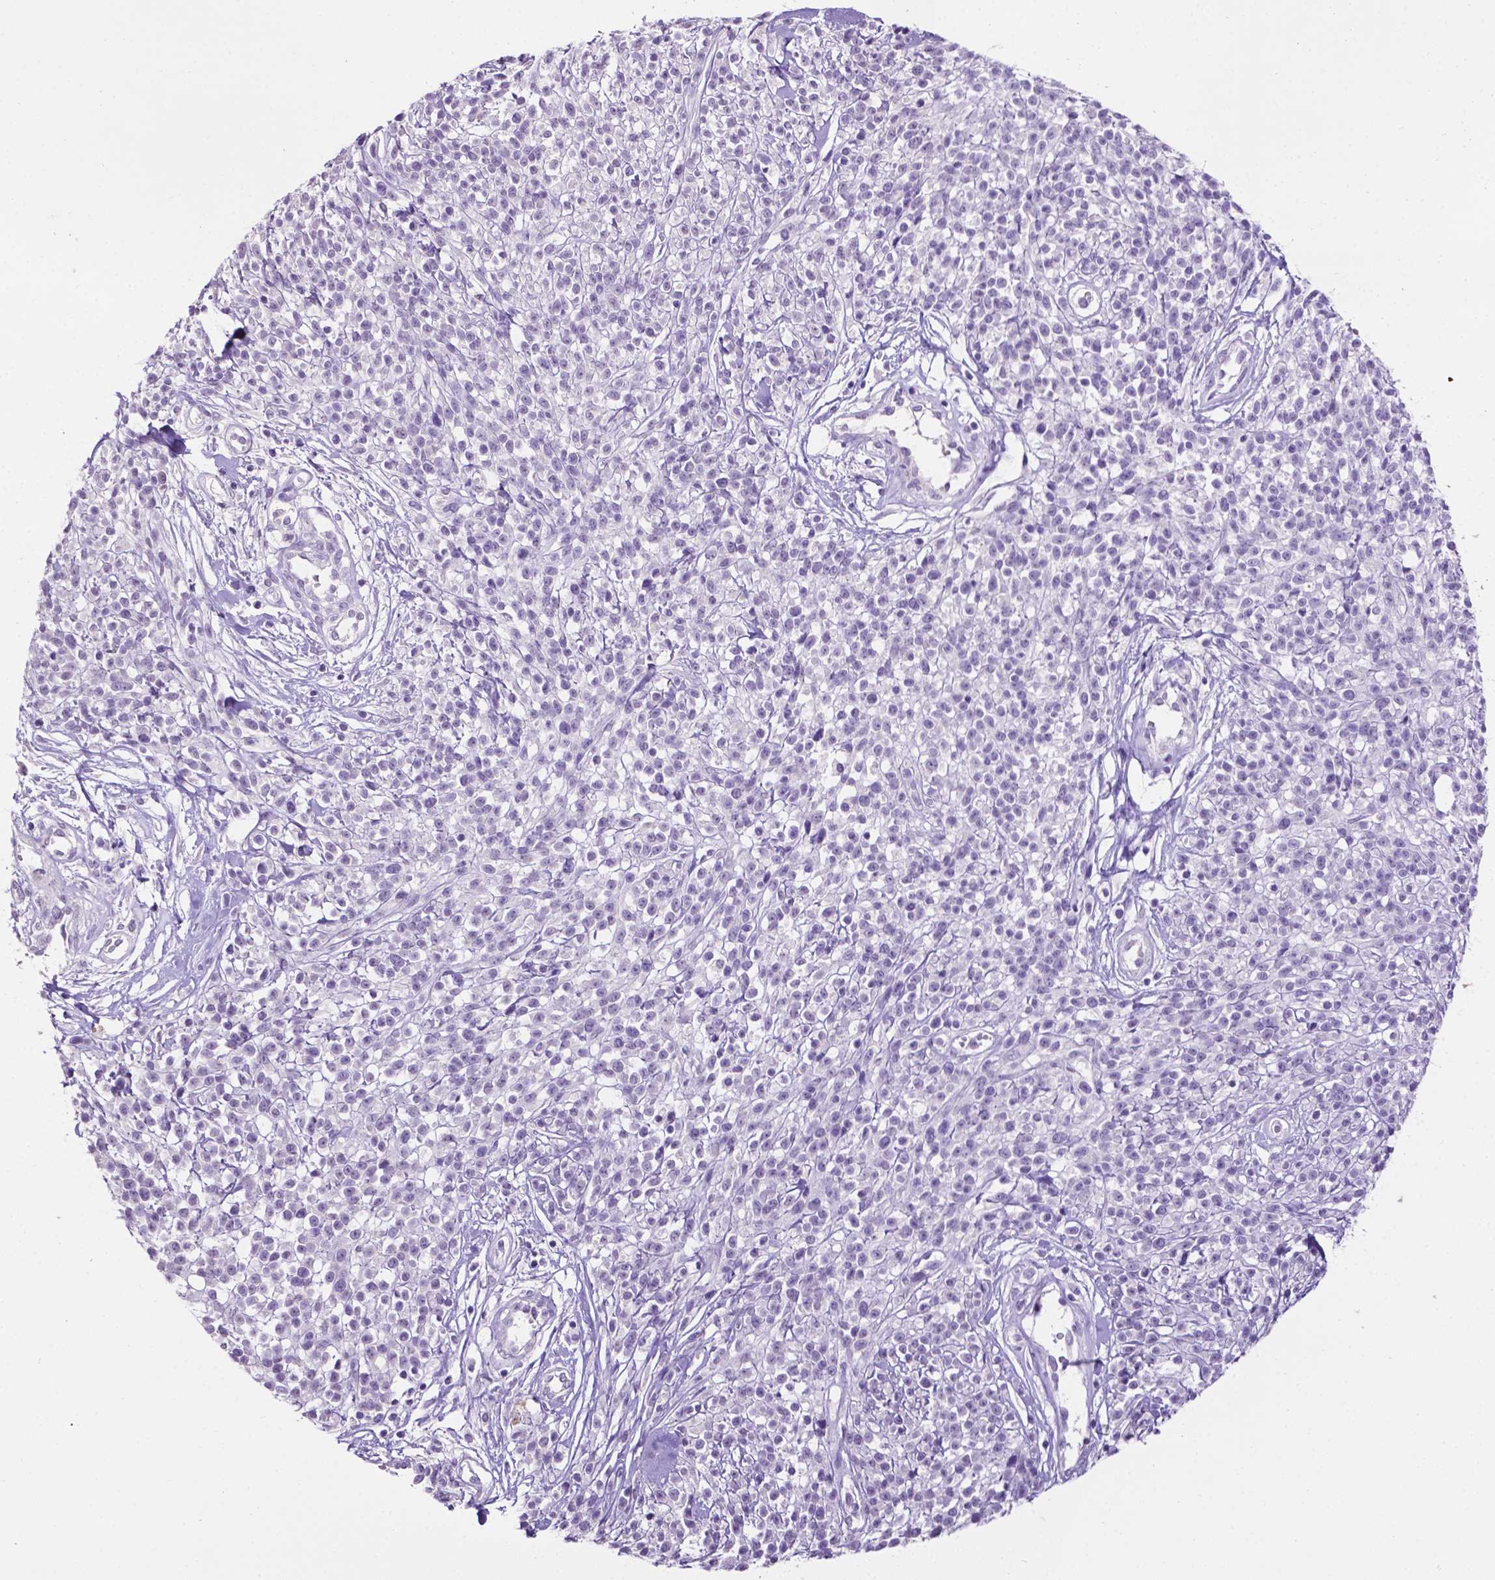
{"staining": {"intensity": "negative", "quantity": "none", "location": "none"}, "tissue": "melanoma", "cell_type": "Tumor cells", "image_type": "cancer", "snomed": [{"axis": "morphology", "description": "Malignant melanoma, NOS"}, {"axis": "topography", "description": "Skin"}, {"axis": "topography", "description": "Skin of trunk"}], "caption": "IHC image of neoplastic tissue: human malignant melanoma stained with DAB shows no significant protein positivity in tumor cells. (DAB (3,3'-diaminobenzidine) immunohistochemistry (IHC), high magnification).", "gene": "TACSTD2", "patient": {"sex": "male", "age": 74}}